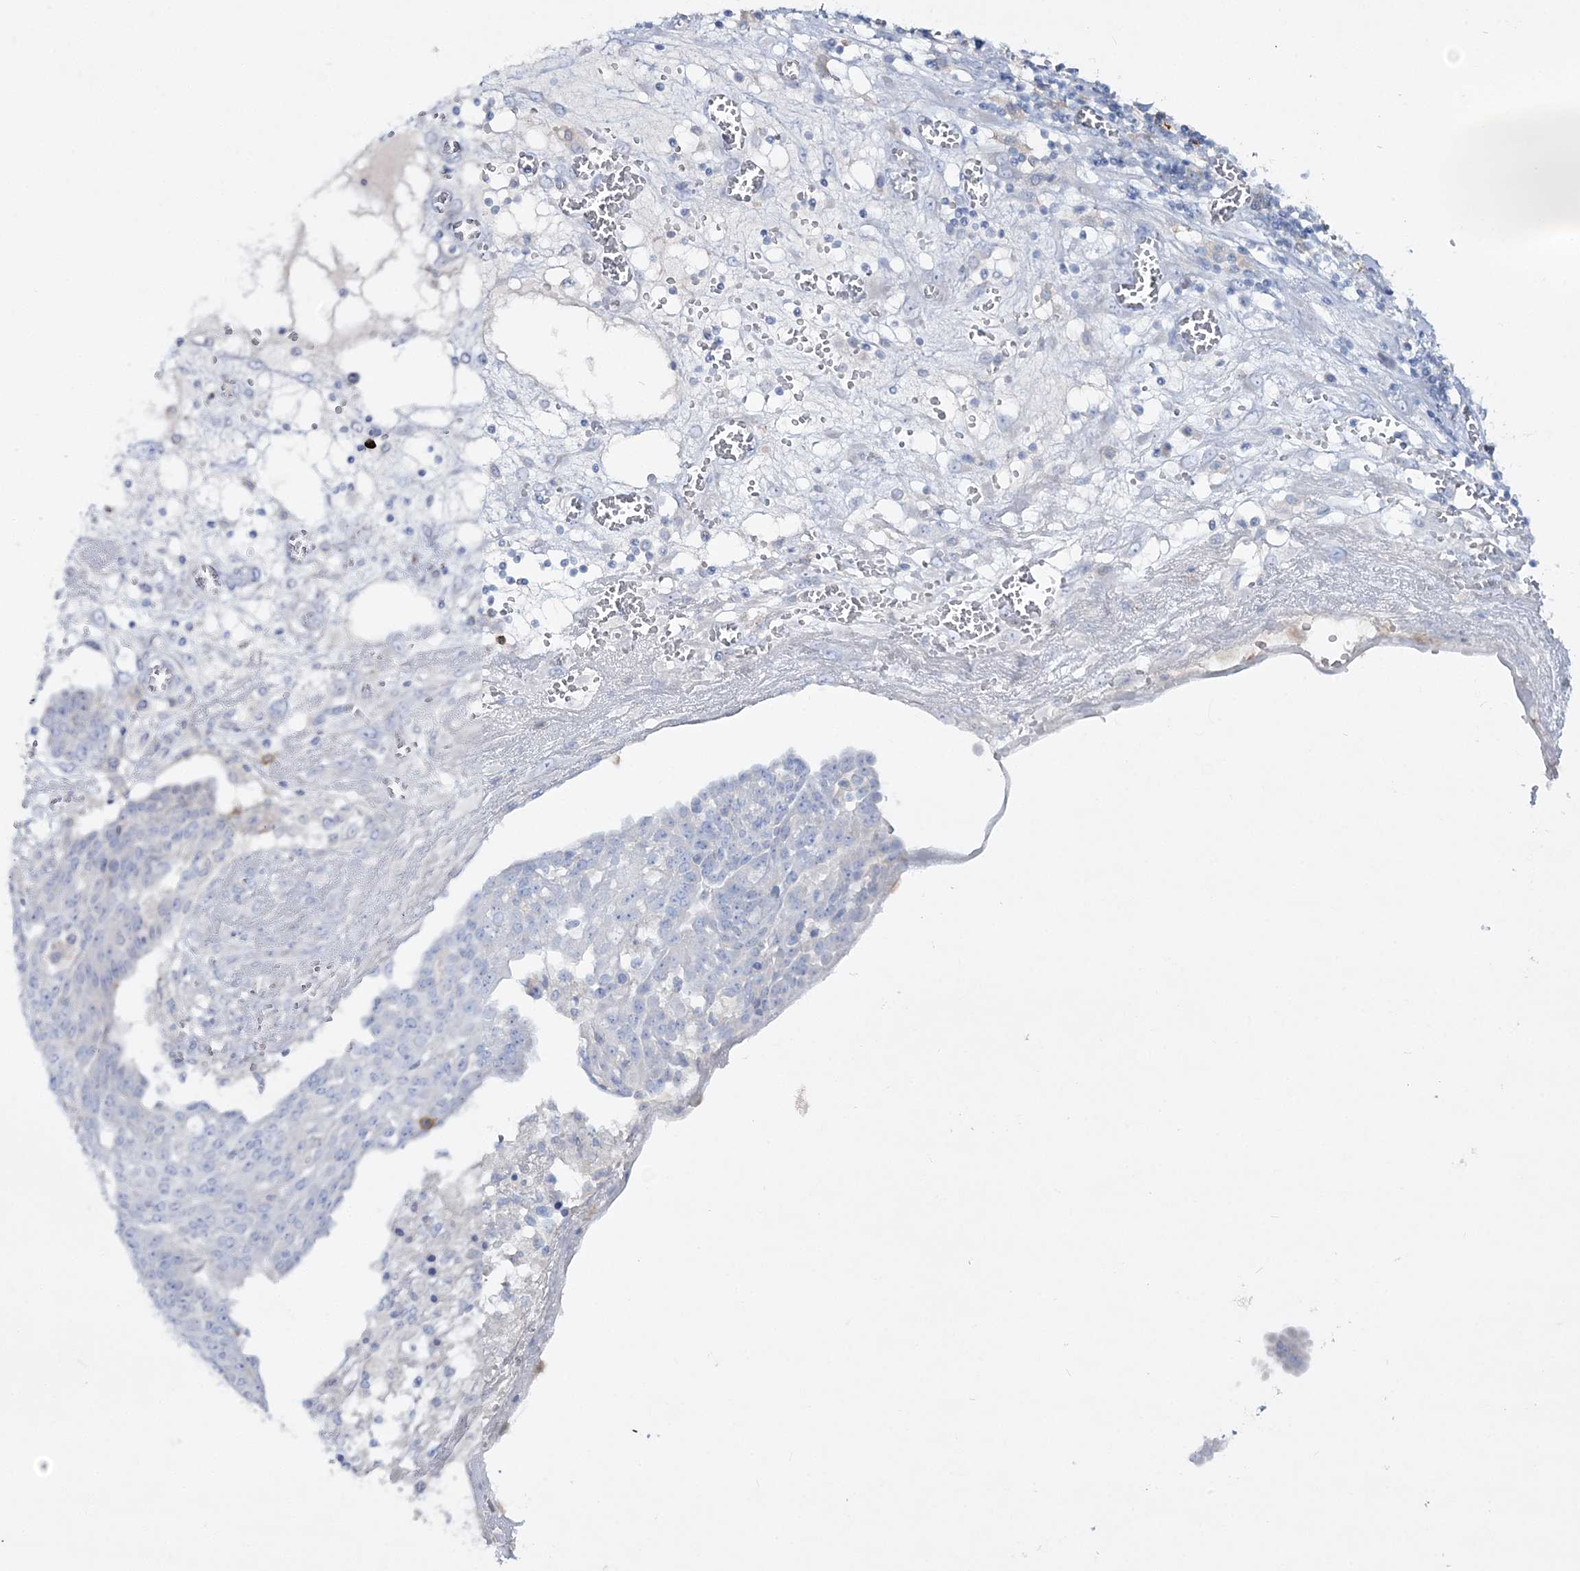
{"staining": {"intensity": "negative", "quantity": "none", "location": "none"}, "tissue": "ovarian cancer", "cell_type": "Tumor cells", "image_type": "cancer", "snomed": [{"axis": "morphology", "description": "Cystadenocarcinoma, serous, NOS"}, {"axis": "topography", "description": "Soft tissue"}, {"axis": "topography", "description": "Ovary"}], "caption": "IHC micrograph of neoplastic tissue: human serous cystadenocarcinoma (ovarian) stained with DAB (3,3'-diaminobenzidine) reveals no significant protein positivity in tumor cells.", "gene": "WDSUB1", "patient": {"sex": "female", "age": 57}}